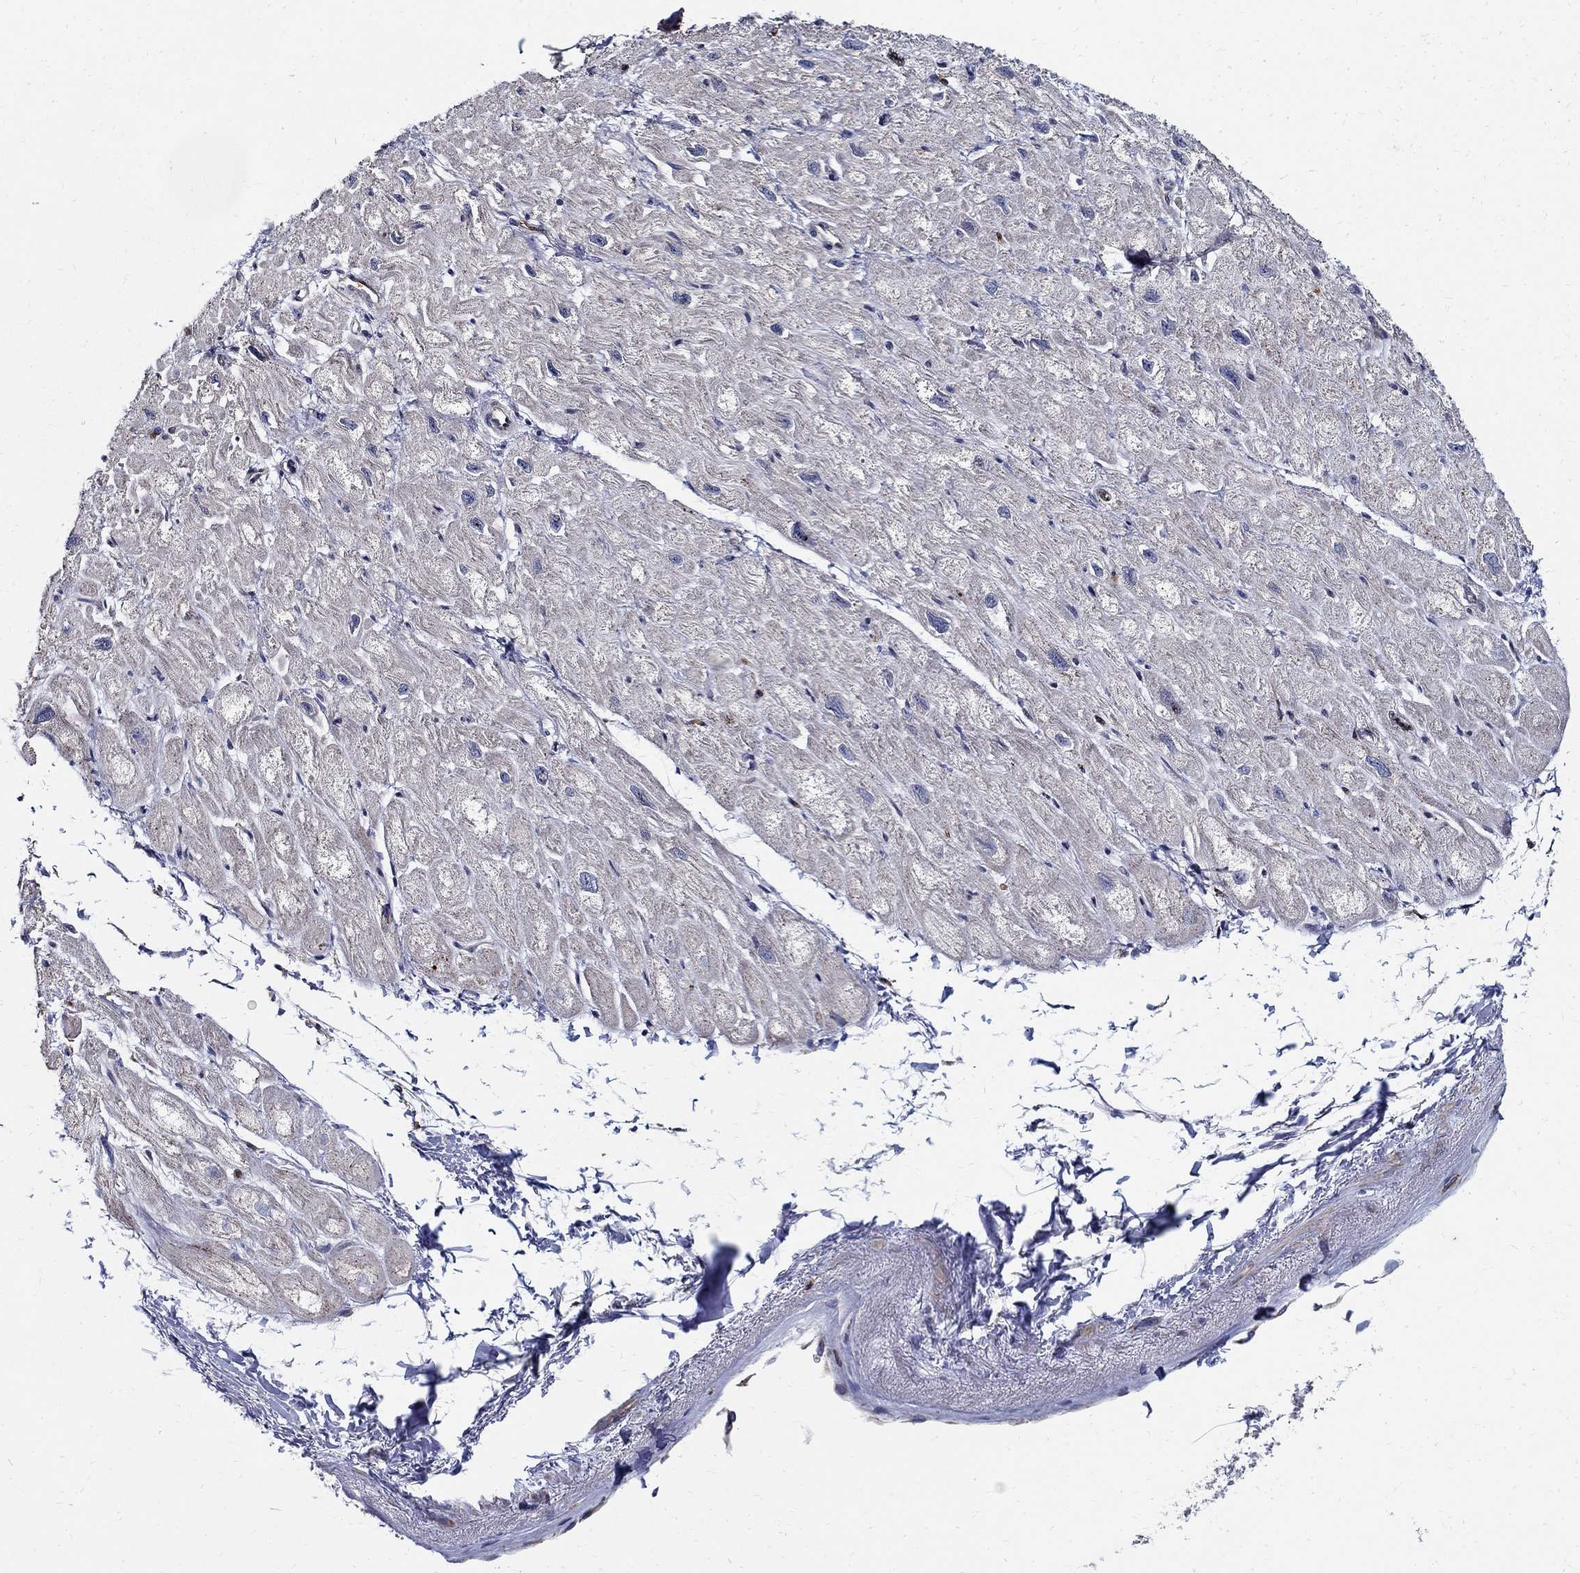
{"staining": {"intensity": "negative", "quantity": "none", "location": "none"}, "tissue": "heart muscle", "cell_type": "Cardiomyocytes", "image_type": "normal", "snomed": [{"axis": "morphology", "description": "Normal tissue, NOS"}, {"axis": "topography", "description": "Heart"}], "caption": "An immunohistochemistry (IHC) image of normal heart muscle is shown. There is no staining in cardiomyocytes of heart muscle.", "gene": "AGAP2", "patient": {"sex": "male", "age": 66}}